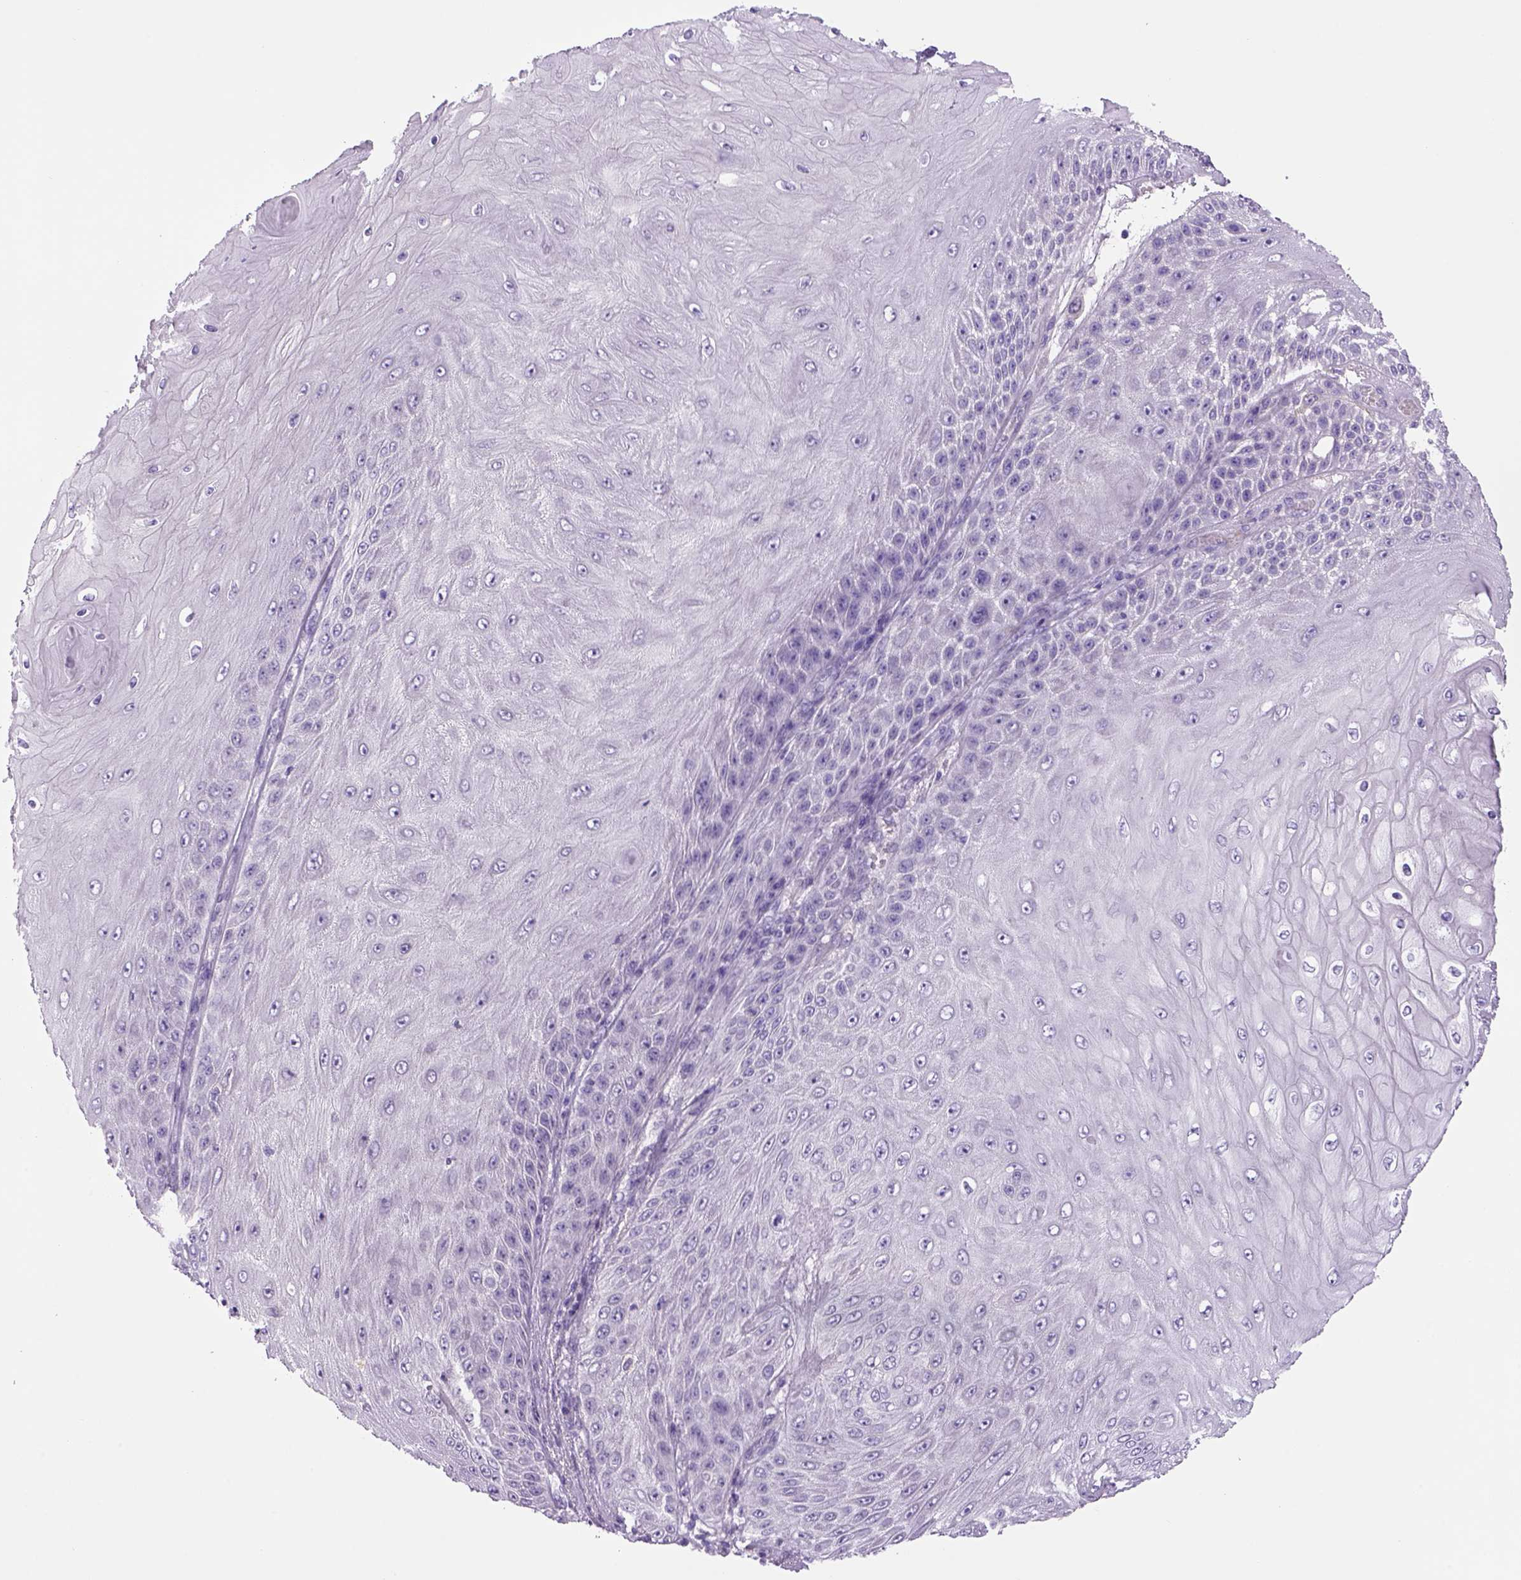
{"staining": {"intensity": "negative", "quantity": "none", "location": "none"}, "tissue": "skin cancer", "cell_type": "Tumor cells", "image_type": "cancer", "snomed": [{"axis": "morphology", "description": "Squamous cell carcinoma, NOS"}, {"axis": "topography", "description": "Skin"}], "caption": "A histopathology image of human skin squamous cell carcinoma is negative for staining in tumor cells.", "gene": "DBH", "patient": {"sex": "male", "age": 62}}